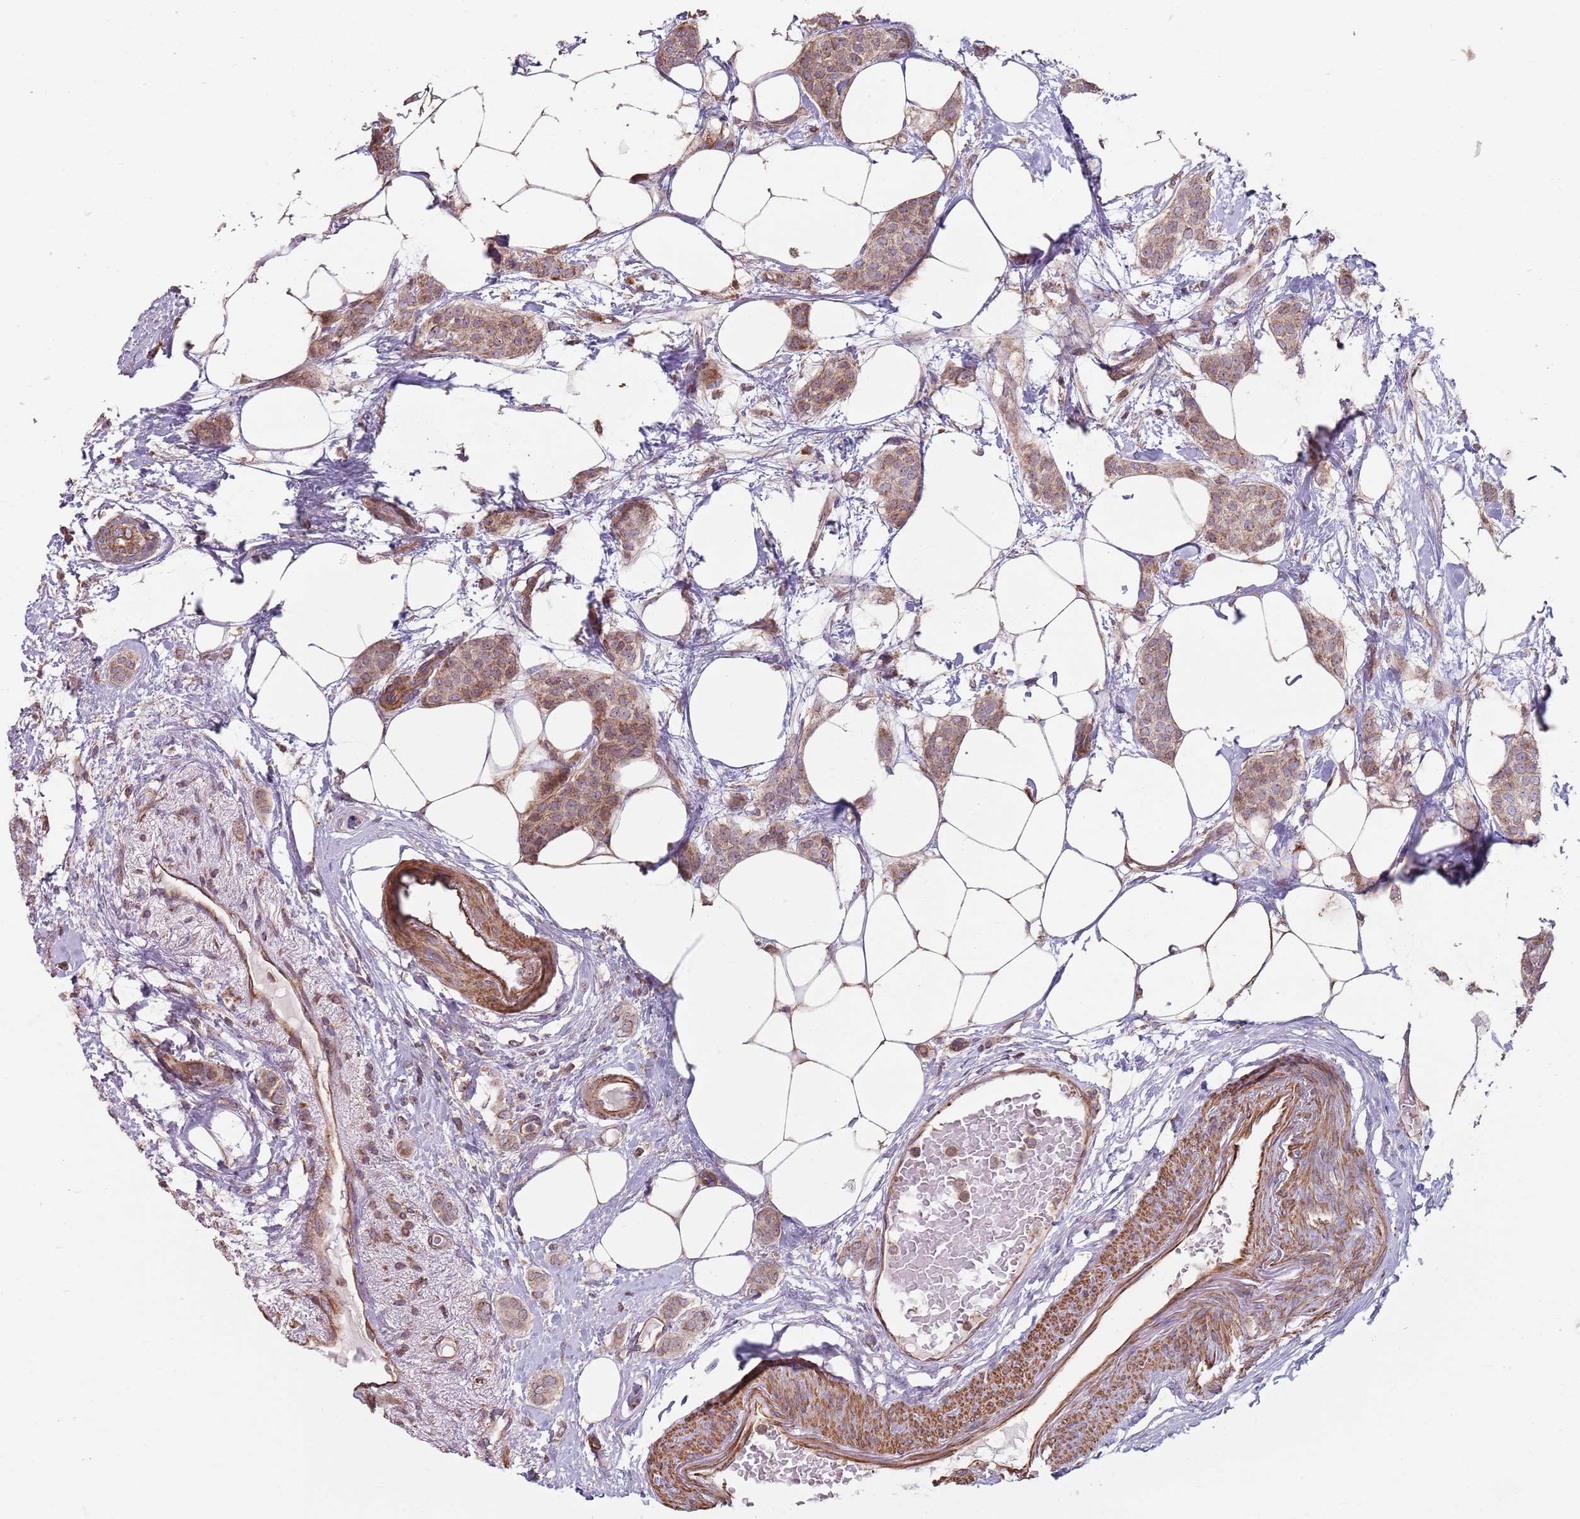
{"staining": {"intensity": "moderate", "quantity": ">75%", "location": "cytoplasmic/membranous"}, "tissue": "breast cancer", "cell_type": "Tumor cells", "image_type": "cancer", "snomed": [{"axis": "morphology", "description": "Duct carcinoma"}, {"axis": "topography", "description": "Breast"}], "caption": "Invasive ductal carcinoma (breast) stained with immunohistochemistry displays moderate cytoplasmic/membranous staining in about >75% of tumor cells.", "gene": "GAS8", "patient": {"sex": "female", "age": 72}}